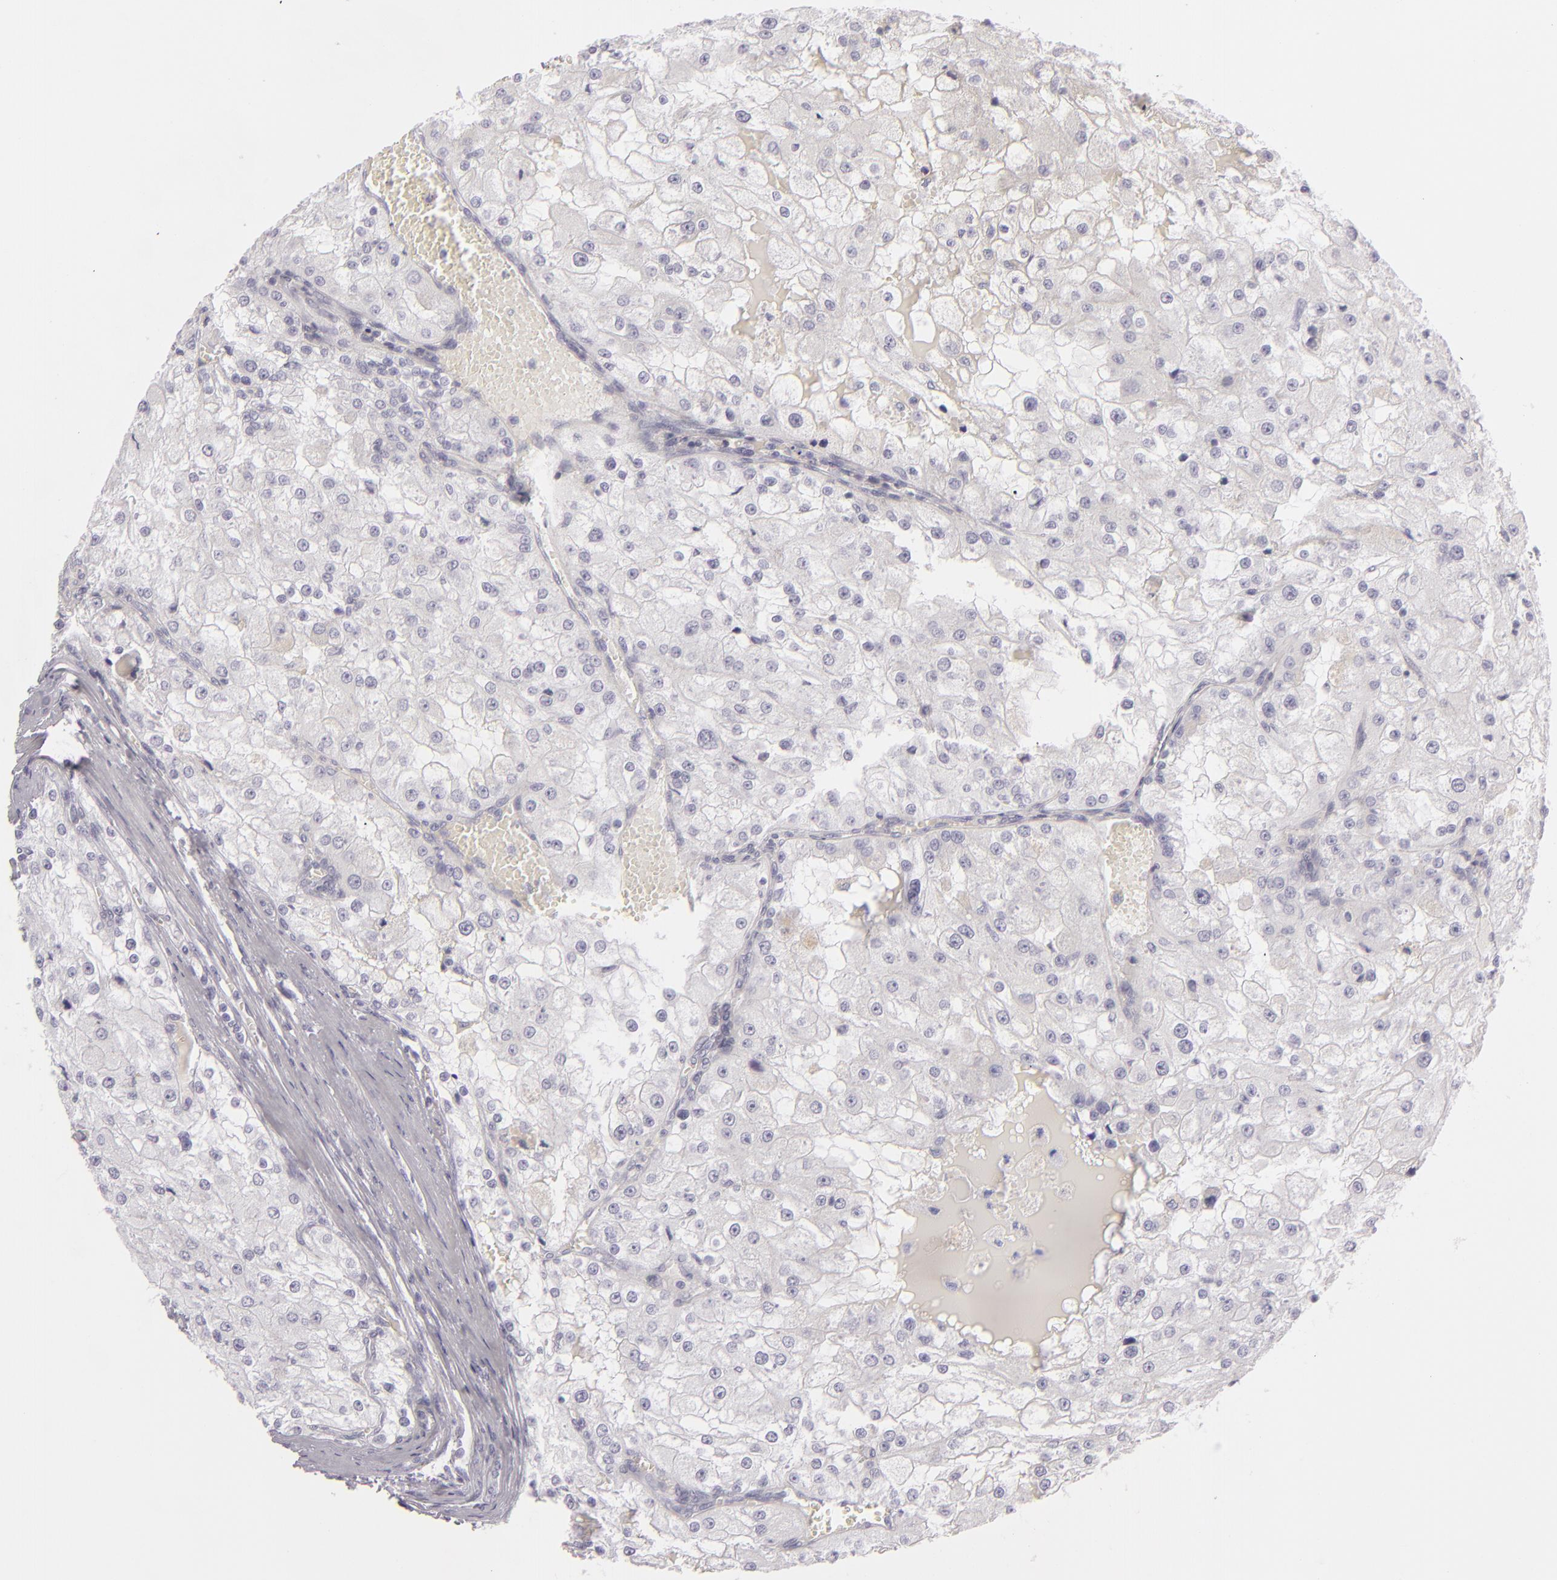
{"staining": {"intensity": "negative", "quantity": "none", "location": "none"}, "tissue": "renal cancer", "cell_type": "Tumor cells", "image_type": "cancer", "snomed": [{"axis": "morphology", "description": "Adenocarcinoma, NOS"}, {"axis": "topography", "description": "Kidney"}], "caption": "A photomicrograph of renal adenocarcinoma stained for a protein reveals no brown staining in tumor cells.", "gene": "CDX2", "patient": {"sex": "female", "age": 74}}